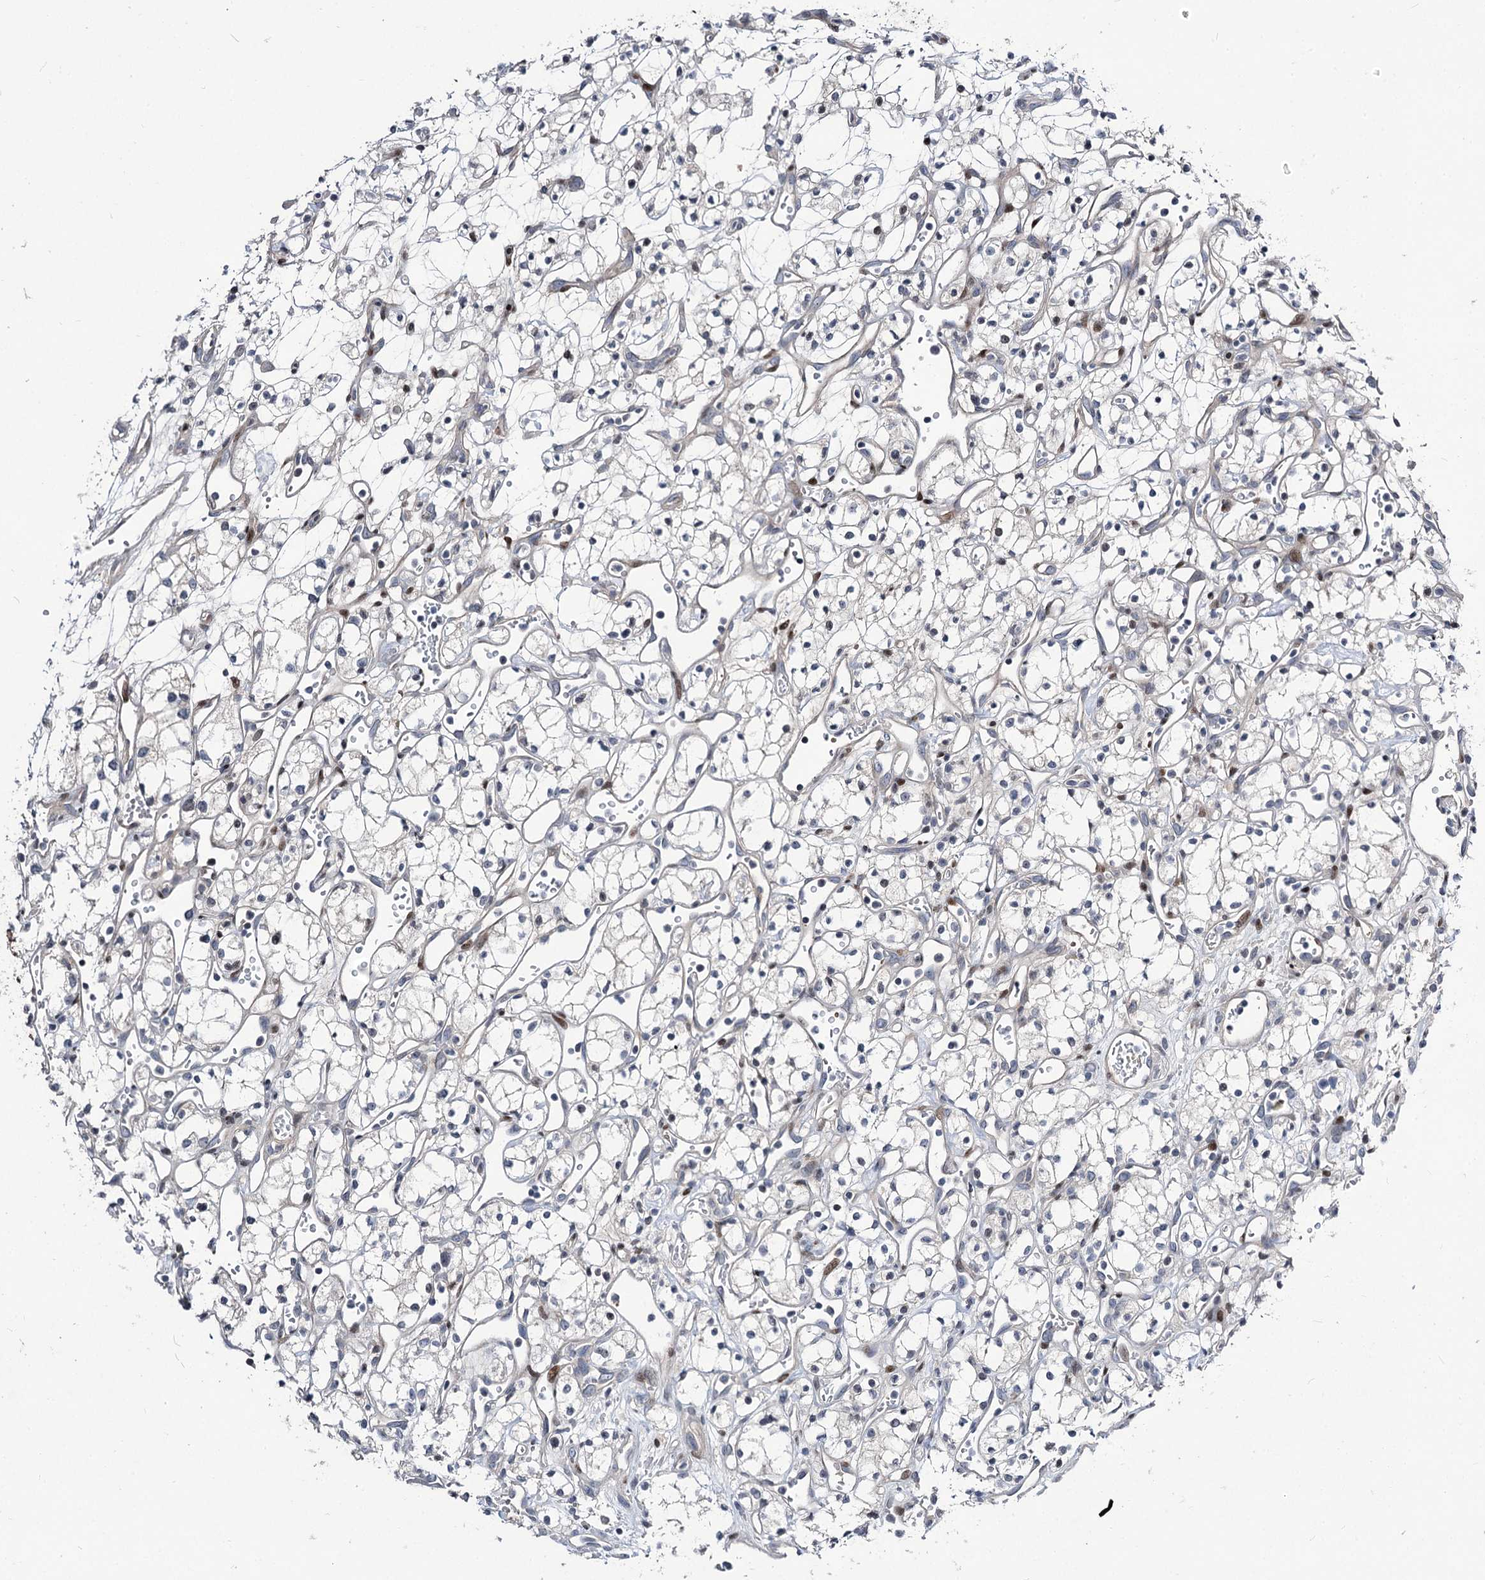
{"staining": {"intensity": "negative", "quantity": "none", "location": "none"}, "tissue": "renal cancer", "cell_type": "Tumor cells", "image_type": "cancer", "snomed": [{"axis": "morphology", "description": "Adenocarcinoma, NOS"}, {"axis": "topography", "description": "Kidney"}], "caption": "Immunohistochemistry (IHC) of adenocarcinoma (renal) displays no staining in tumor cells.", "gene": "ITFG2", "patient": {"sex": "male", "age": 59}}